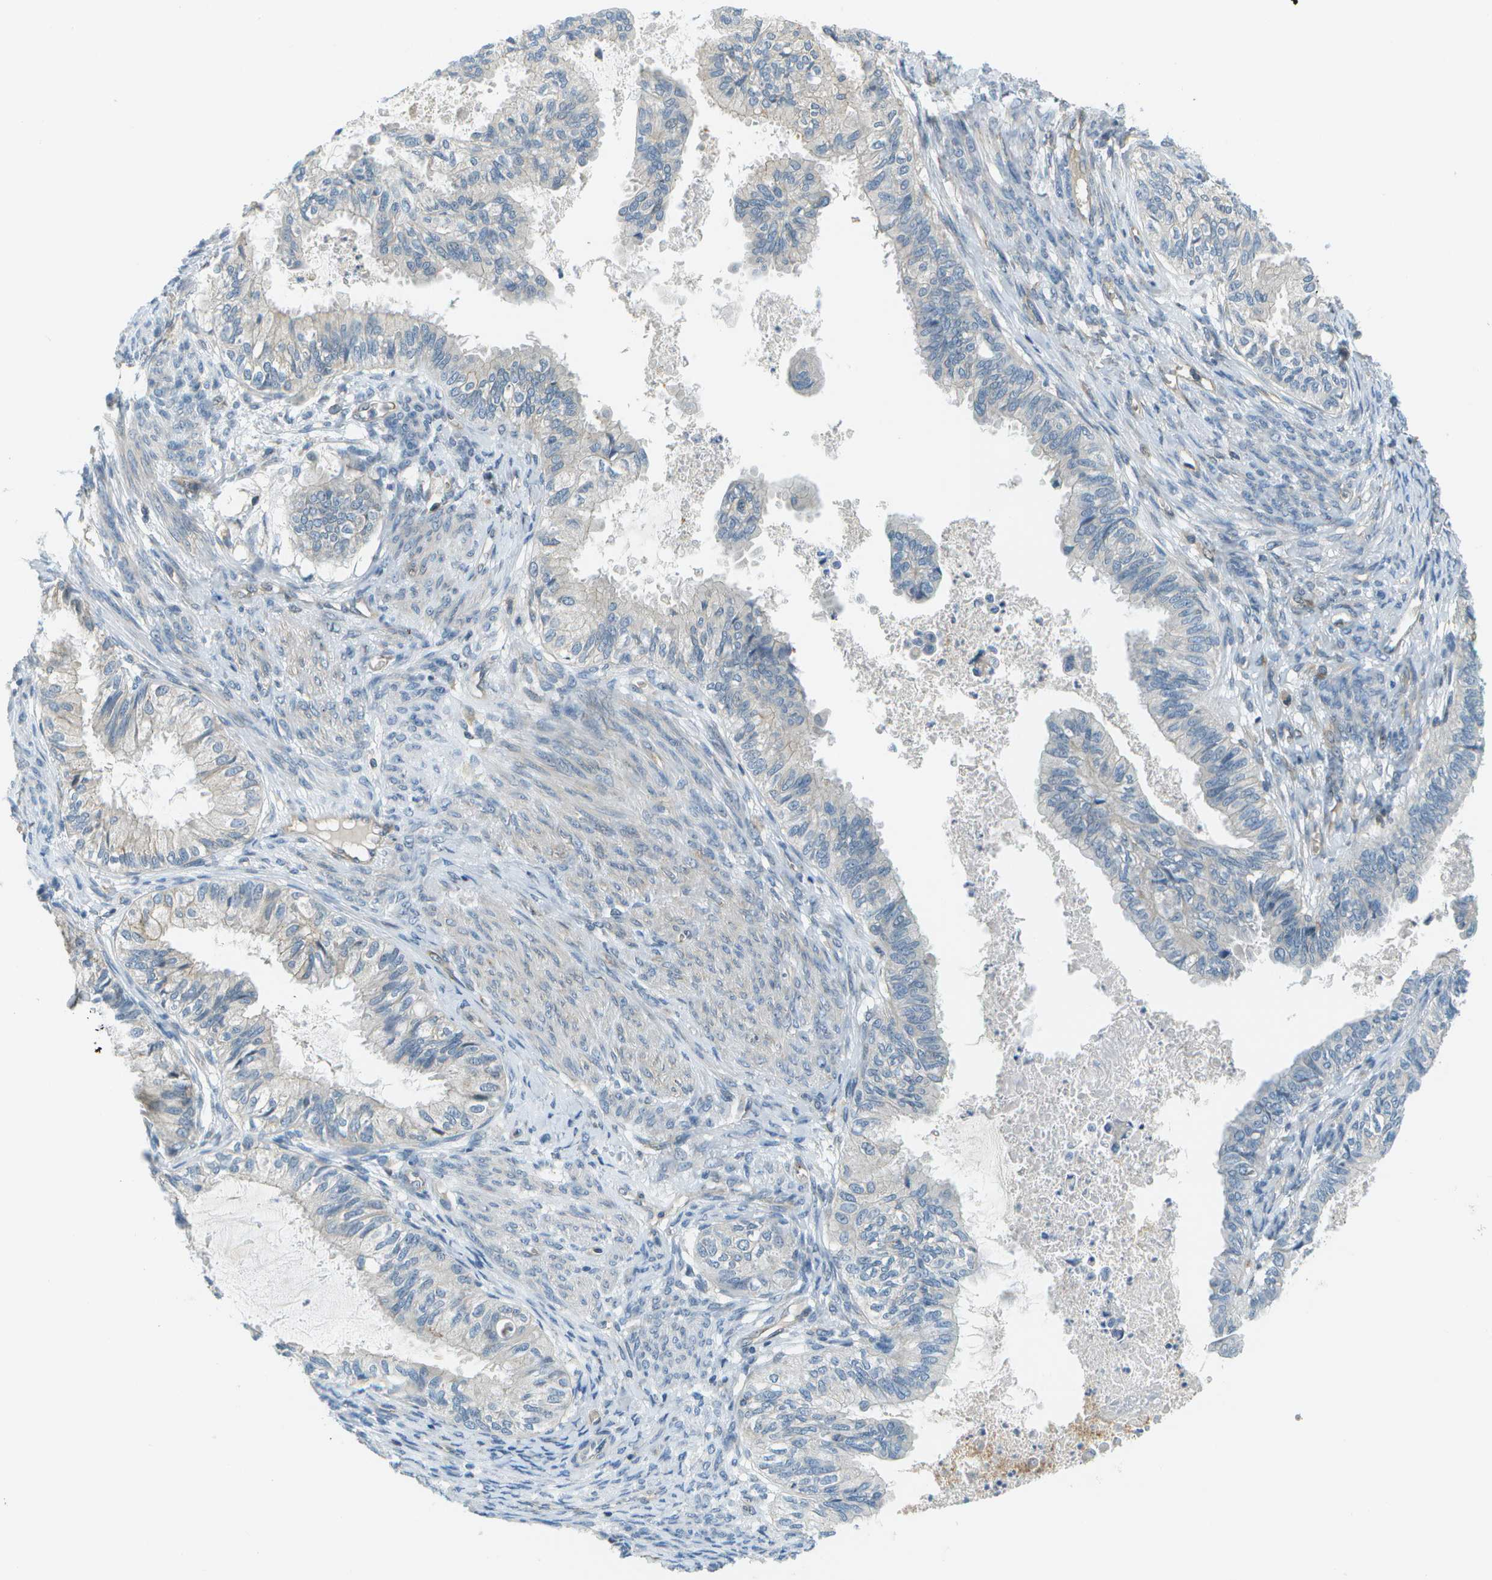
{"staining": {"intensity": "negative", "quantity": "none", "location": "none"}, "tissue": "cervical cancer", "cell_type": "Tumor cells", "image_type": "cancer", "snomed": [{"axis": "morphology", "description": "Normal tissue, NOS"}, {"axis": "morphology", "description": "Adenocarcinoma, NOS"}, {"axis": "topography", "description": "Cervix"}, {"axis": "topography", "description": "Endometrium"}], "caption": "IHC of human cervical cancer exhibits no expression in tumor cells.", "gene": "CTIF", "patient": {"sex": "female", "age": 86}}